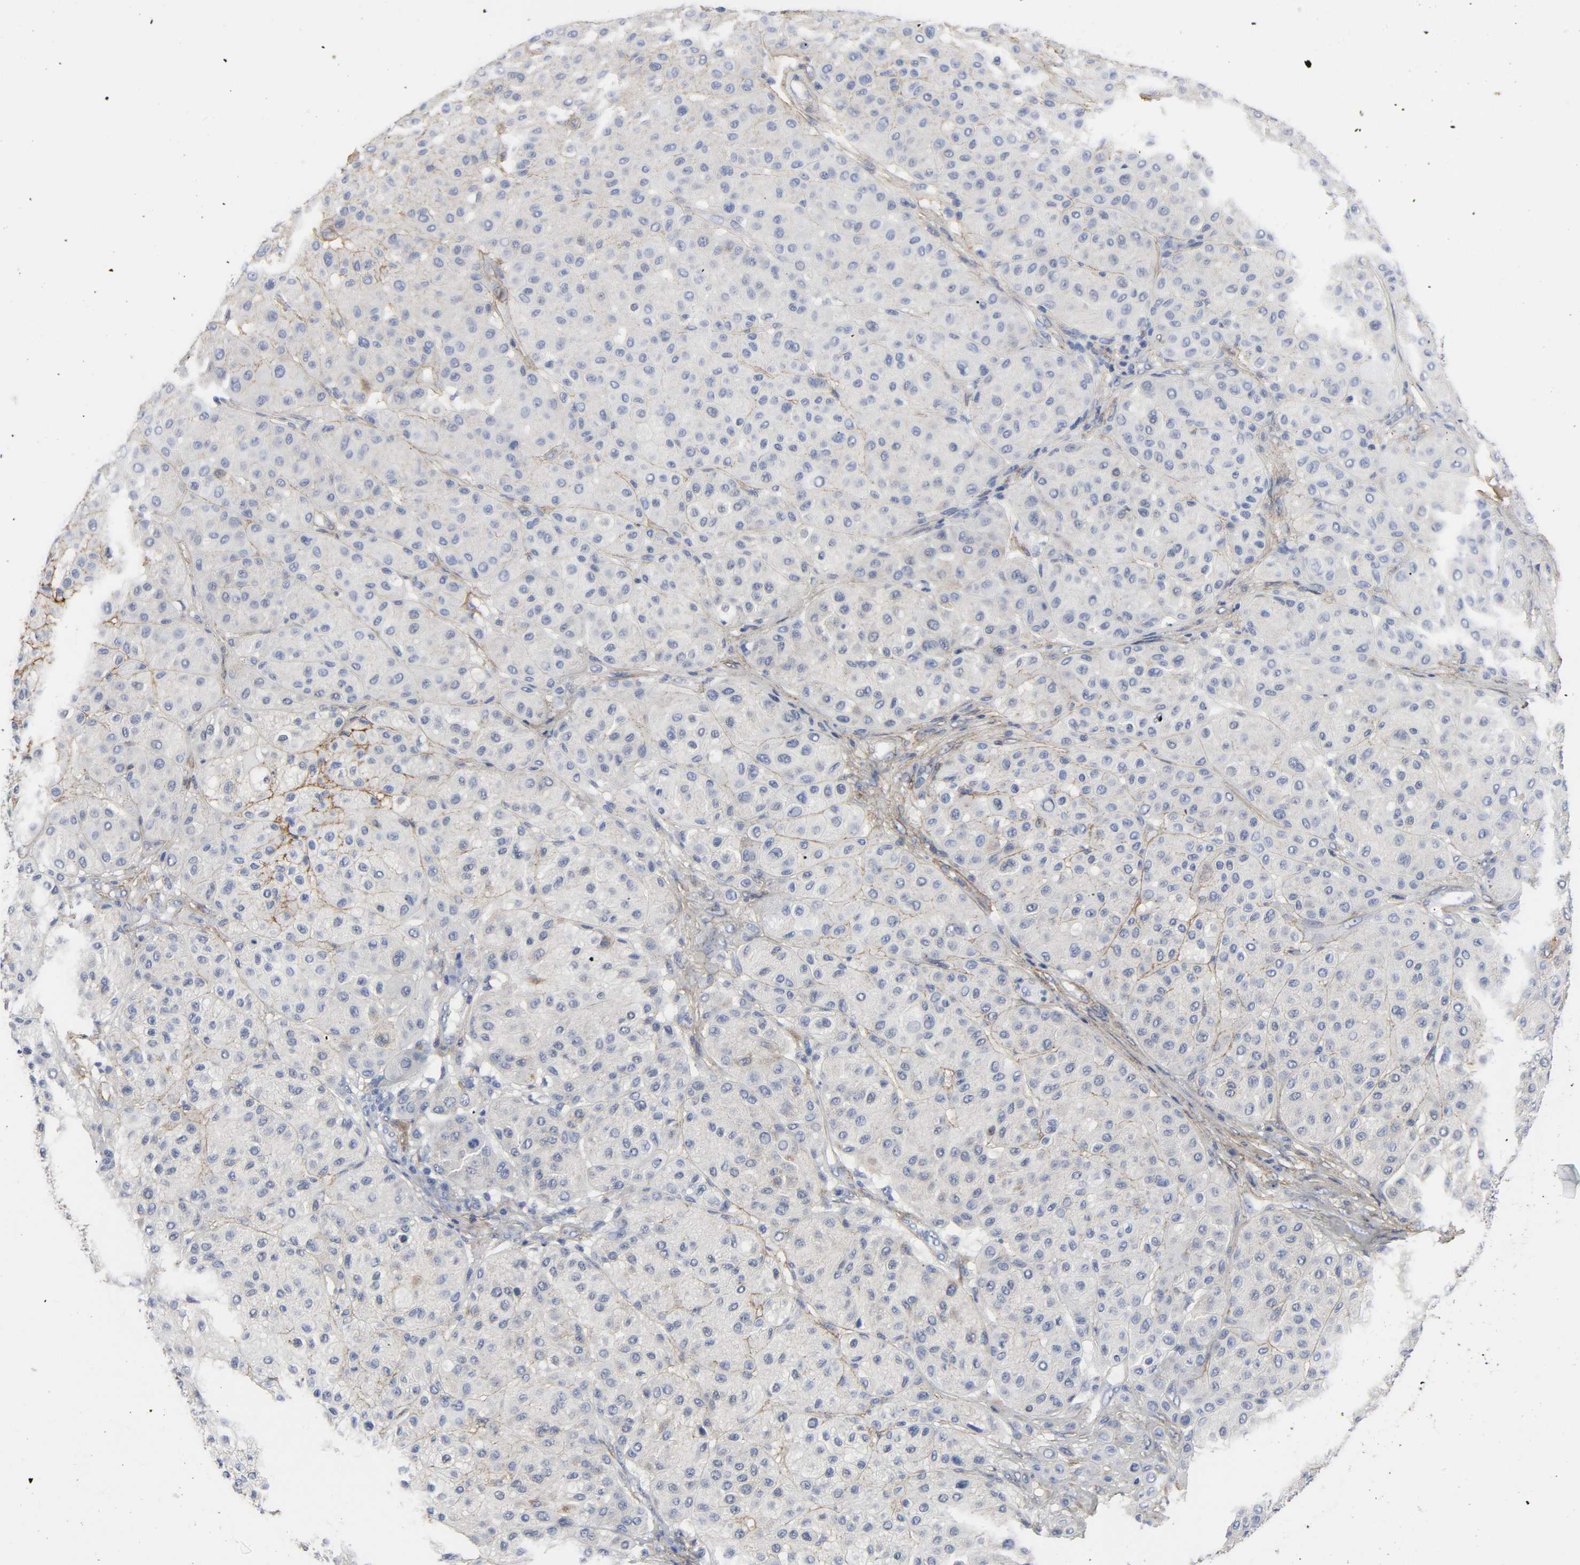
{"staining": {"intensity": "negative", "quantity": "none", "location": "none"}, "tissue": "melanoma", "cell_type": "Tumor cells", "image_type": "cancer", "snomed": [{"axis": "morphology", "description": "Normal tissue, NOS"}, {"axis": "morphology", "description": "Malignant melanoma, Metastatic site"}, {"axis": "topography", "description": "Skin"}], "caption": "Tumor cells are negative for brown protein staining in melanoma.", "gene": "FBLN1", "patient": {"sex": "male", "age": 41}}